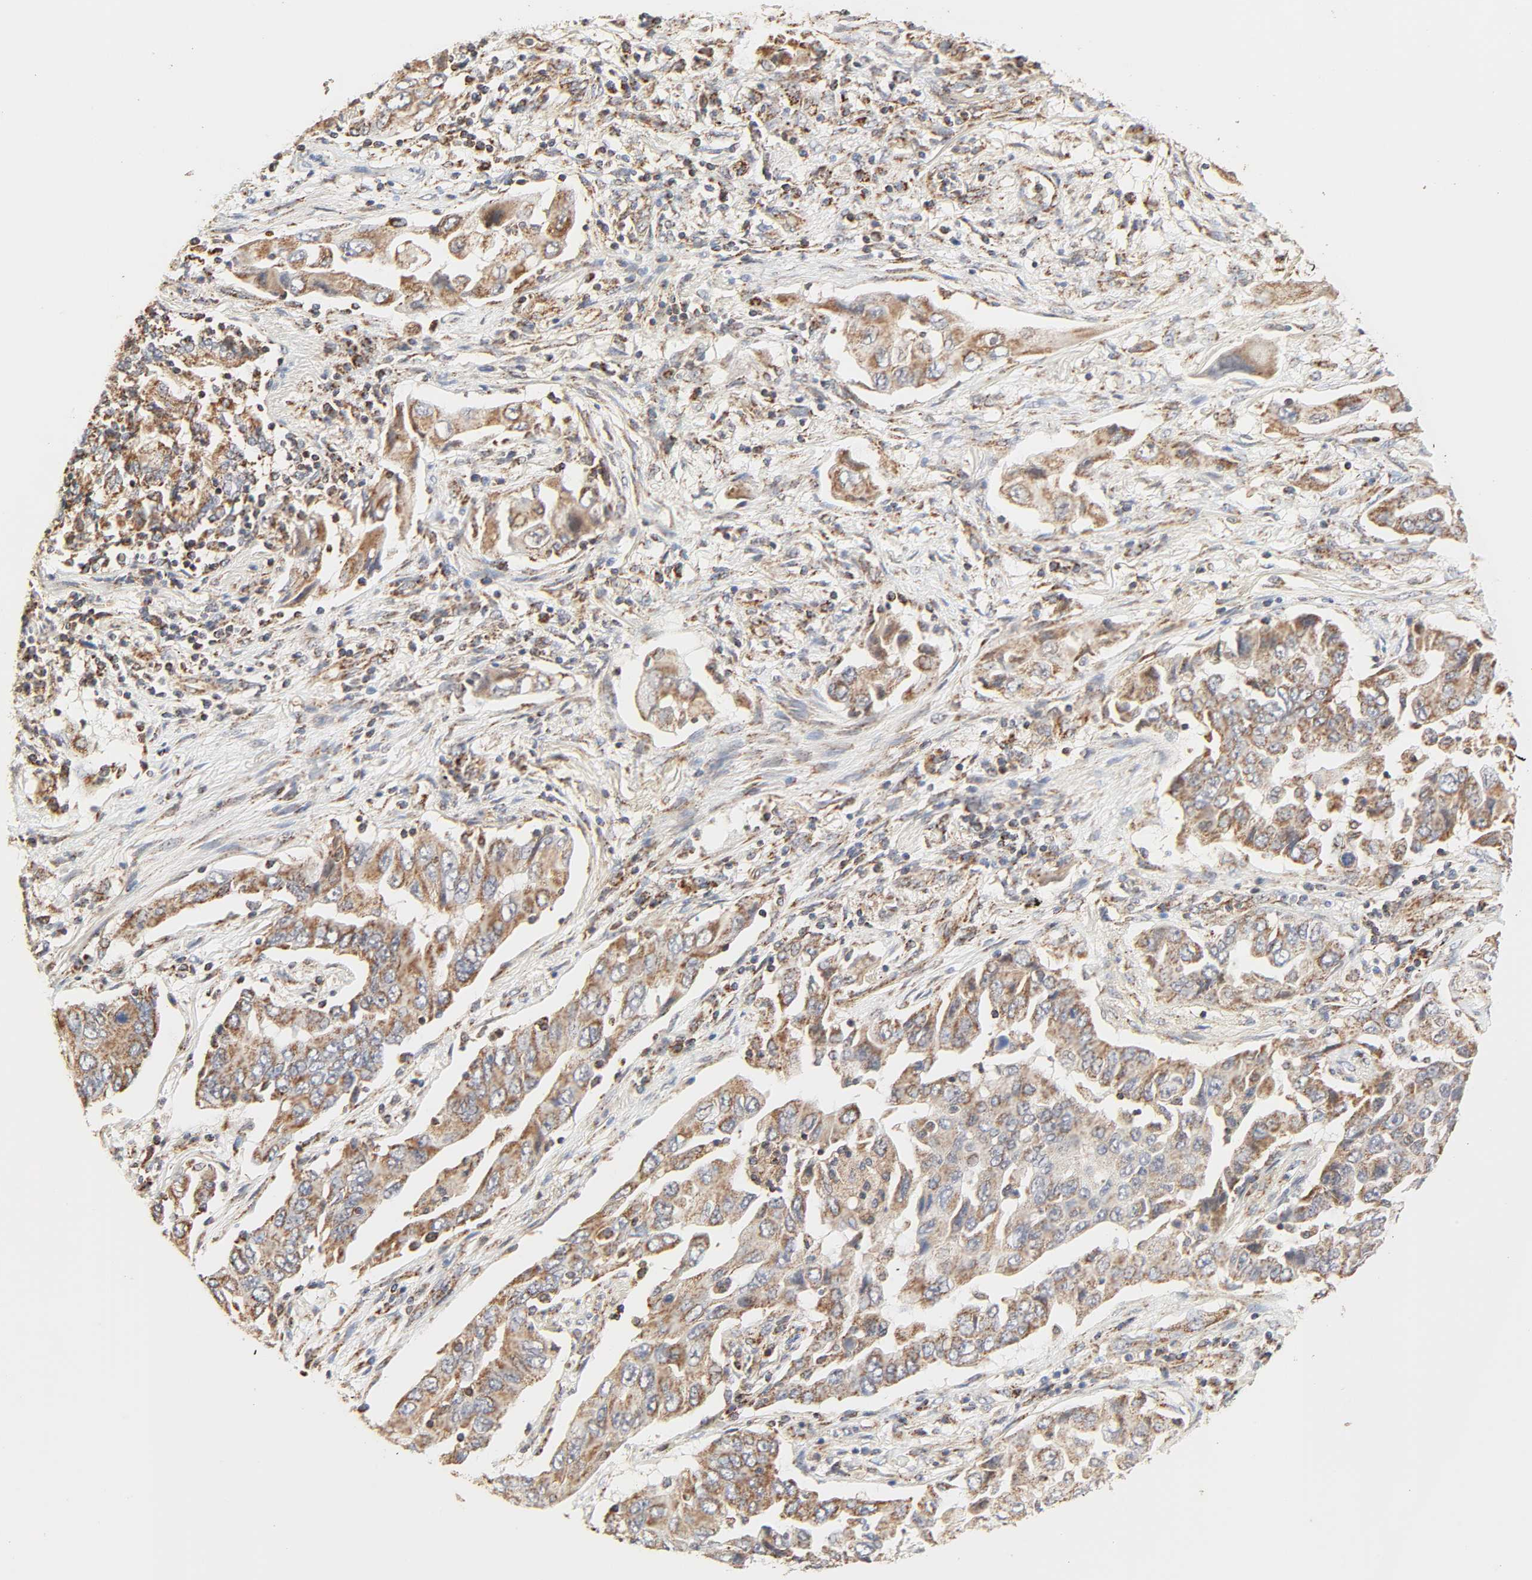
{"staining": {"intensity": "moderate", "quantity": ">75%", "location": "cytoplasmic/membranous"}, "tissue": "lung cancer", "cell_type": "Tumor cells", "image_type": "cancer", "snomed": [{"axis": "morphology", "description": "Adenocarcinoma, NOS"}, {"axis": "topography", "description": "Lung"}], "caption": "A photomicrograph showing moderate cytoplasmic/membranous expression in approximately >75% of tumor cells in adenocarcinoma (lung), as visualized by brown immunohistochemical staining.", "gene": "ZMAT5", "patient": {"sex": "female", "age": 65}}